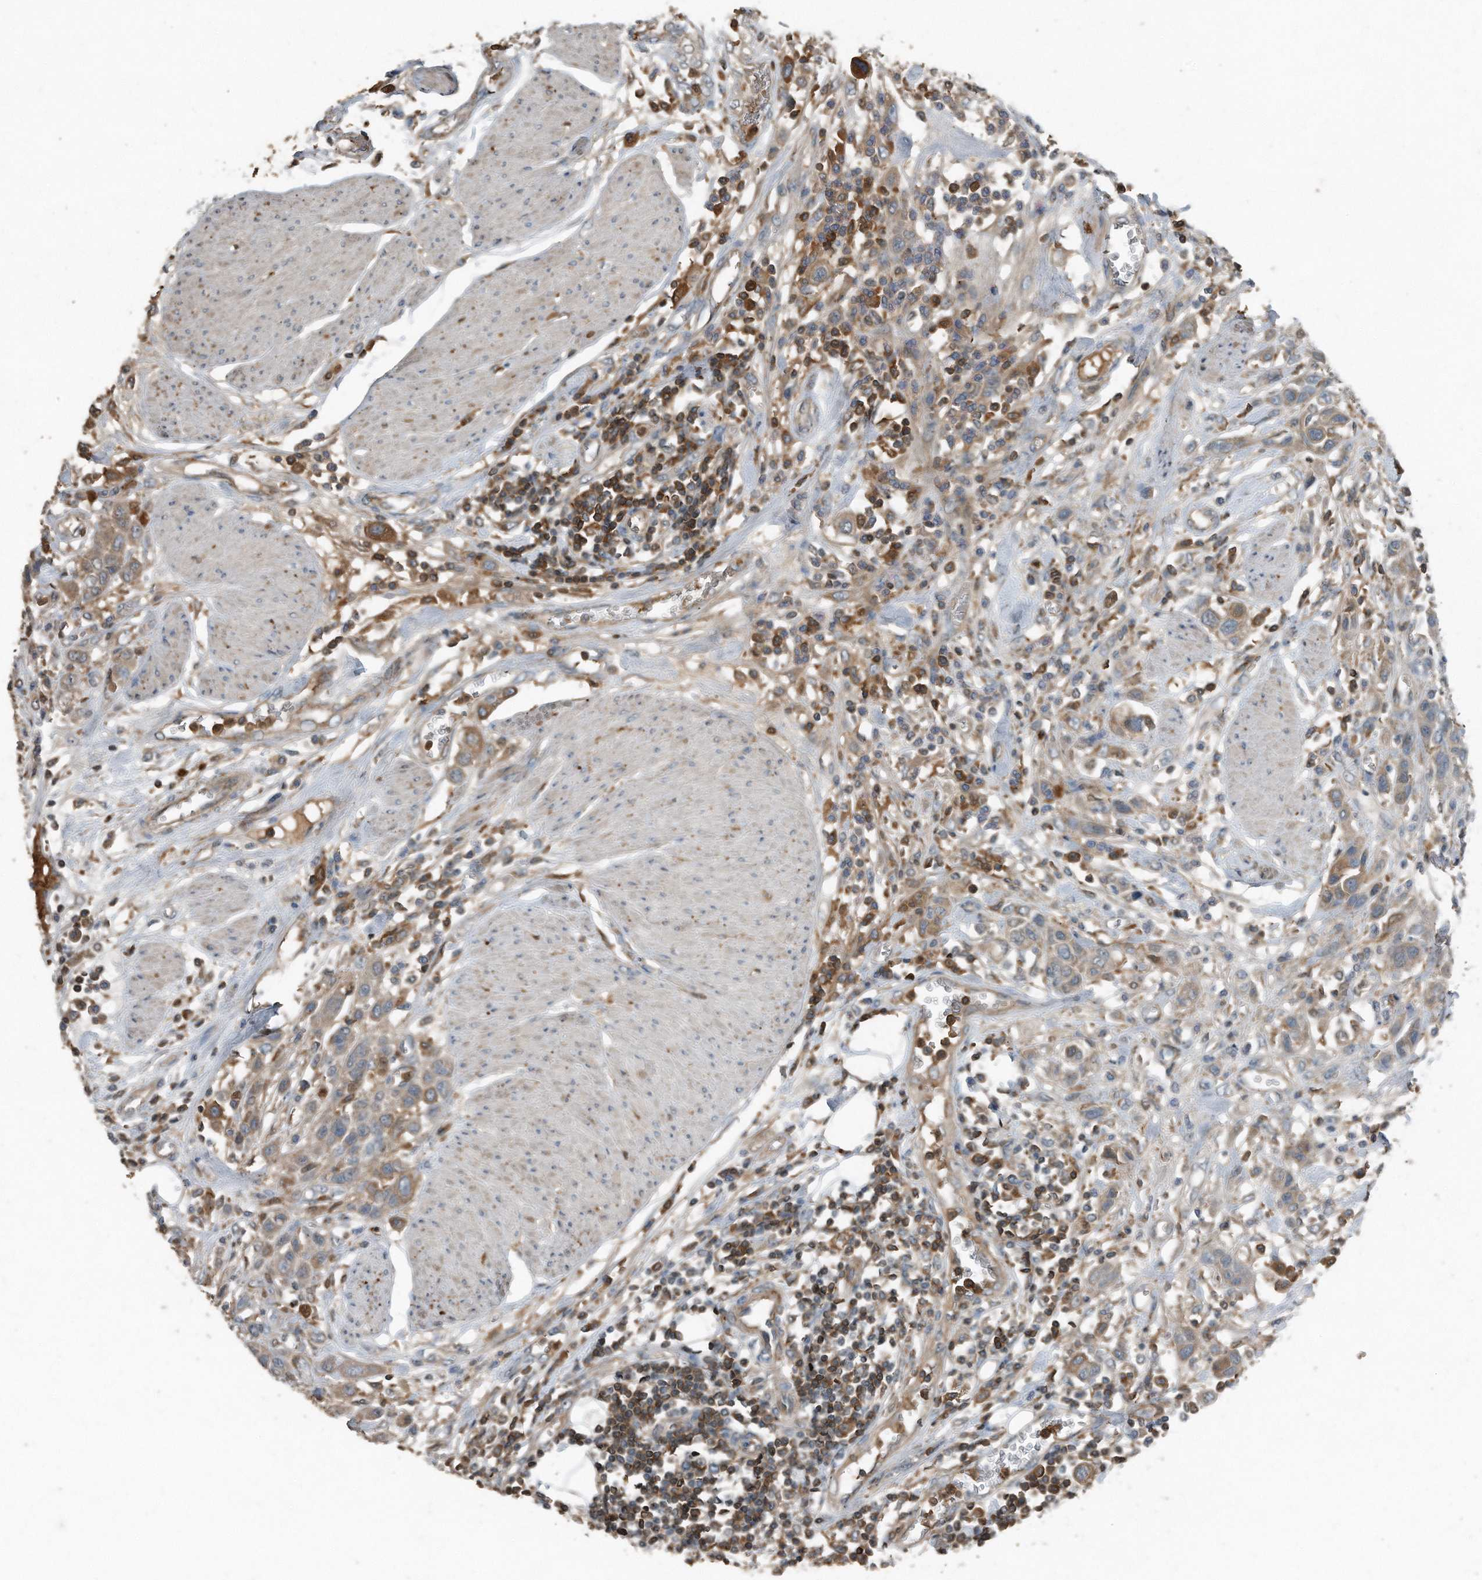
{"staining": {"intensity": "moderate", "quantity": ">75%", "location": "cytoplasmic/membranous"}, "tissue": "urothelial cancer", "cell_type": "Tumor cells", "image_type": "cancer", "snomed": [{"axis": "morphology", "description": "Urothelial carcinoma, High grade"}, {"axis": "topography", "description": "Urinary bladder"}], "caption": "Immunohistochemical staining of human urothelial cancer exhibits medium levels of moderate cytoplasmic/membranous expression in about >75% of tumor cells.", "gene": "C9", "patient": {"sex": "male", "age": 50}}